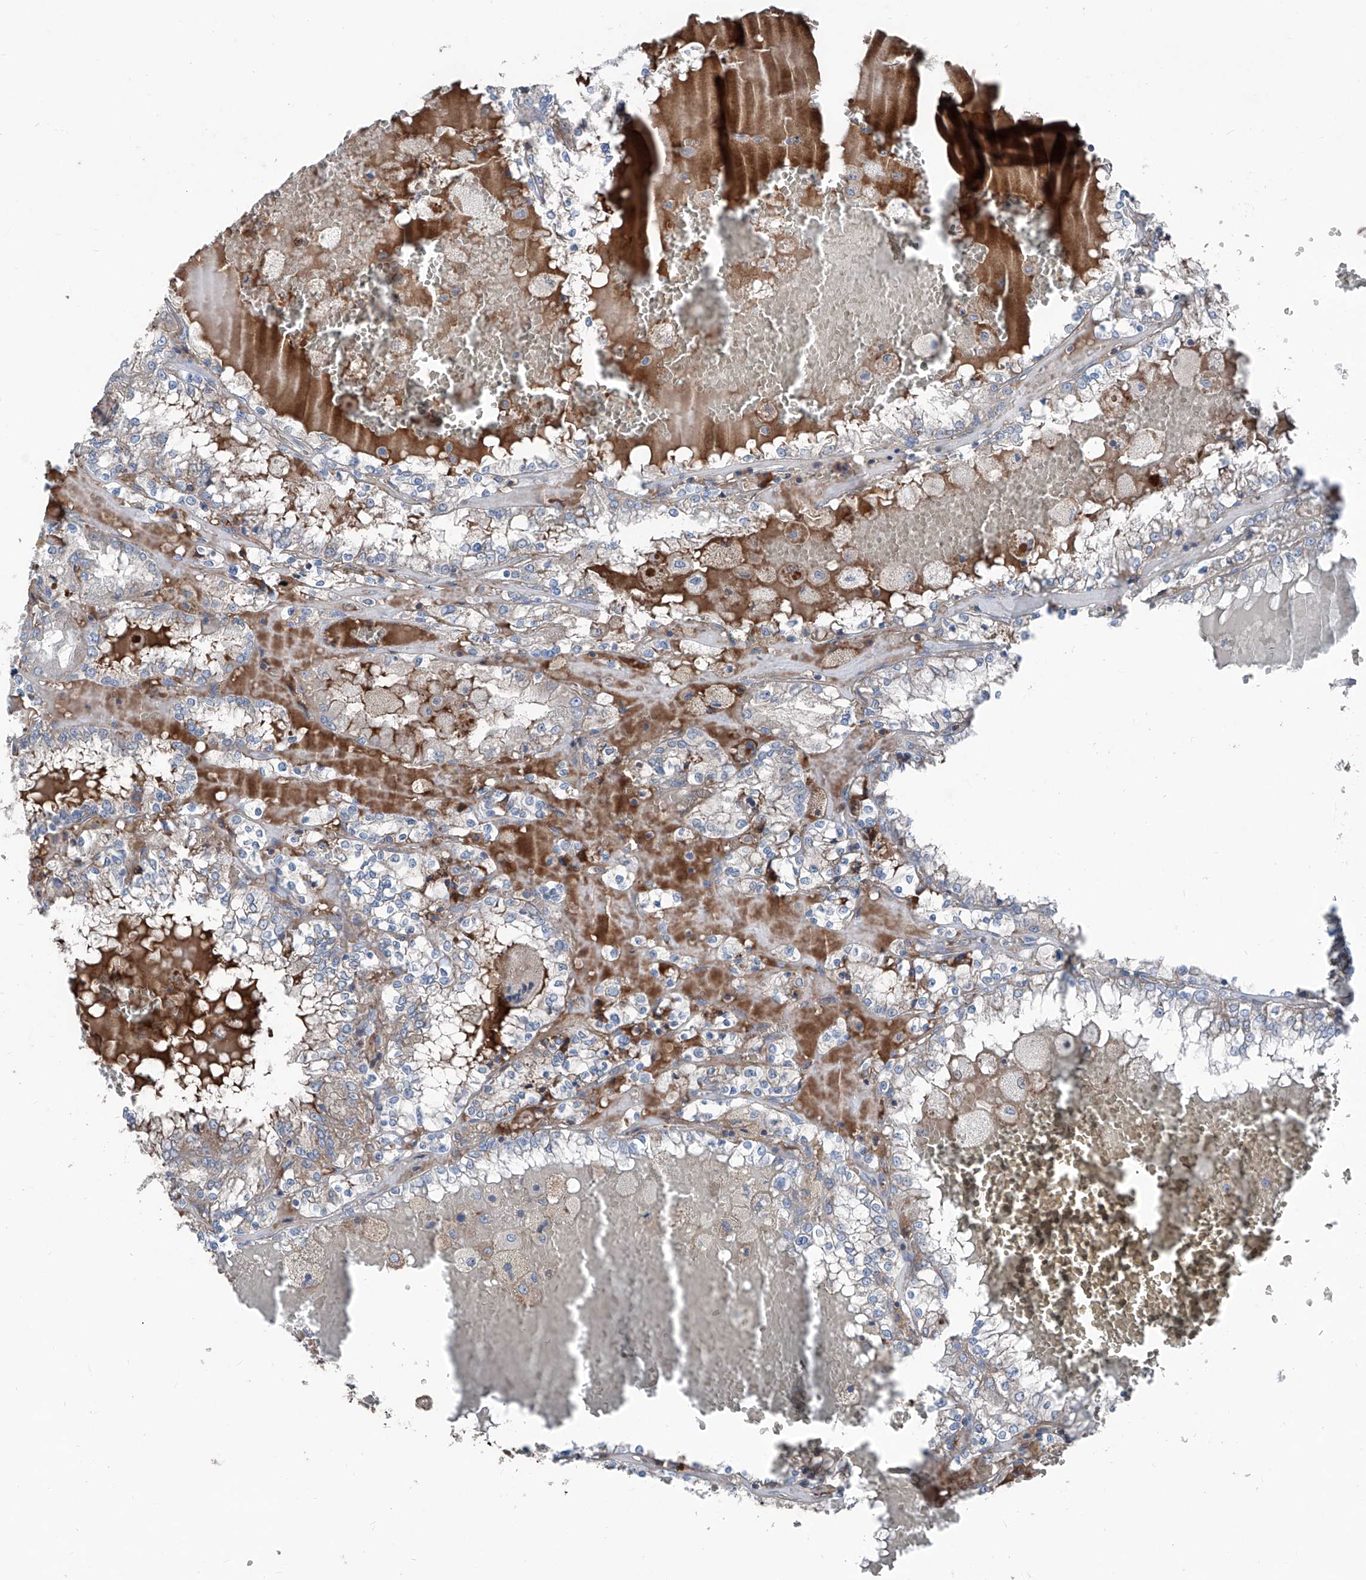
{"staining": {"intensity": "weak", "quantity": "<25%", "location": "cytoplasmic/membranous"}, "tissue": "renal cancer", "cell_type": "Tumor cells", "image_type": "cancer", "snomed": [{"axis": "morphology", "description": "Adenocarcinoma, NOS"}, {"axis": "topography", "description": "Kidney"}], "caption": "Tumor cells are negative for protein expression in human renal adenocarcinoma.", "gene": "GPAT3", "patient": {"sex": "female", "age": 56}}